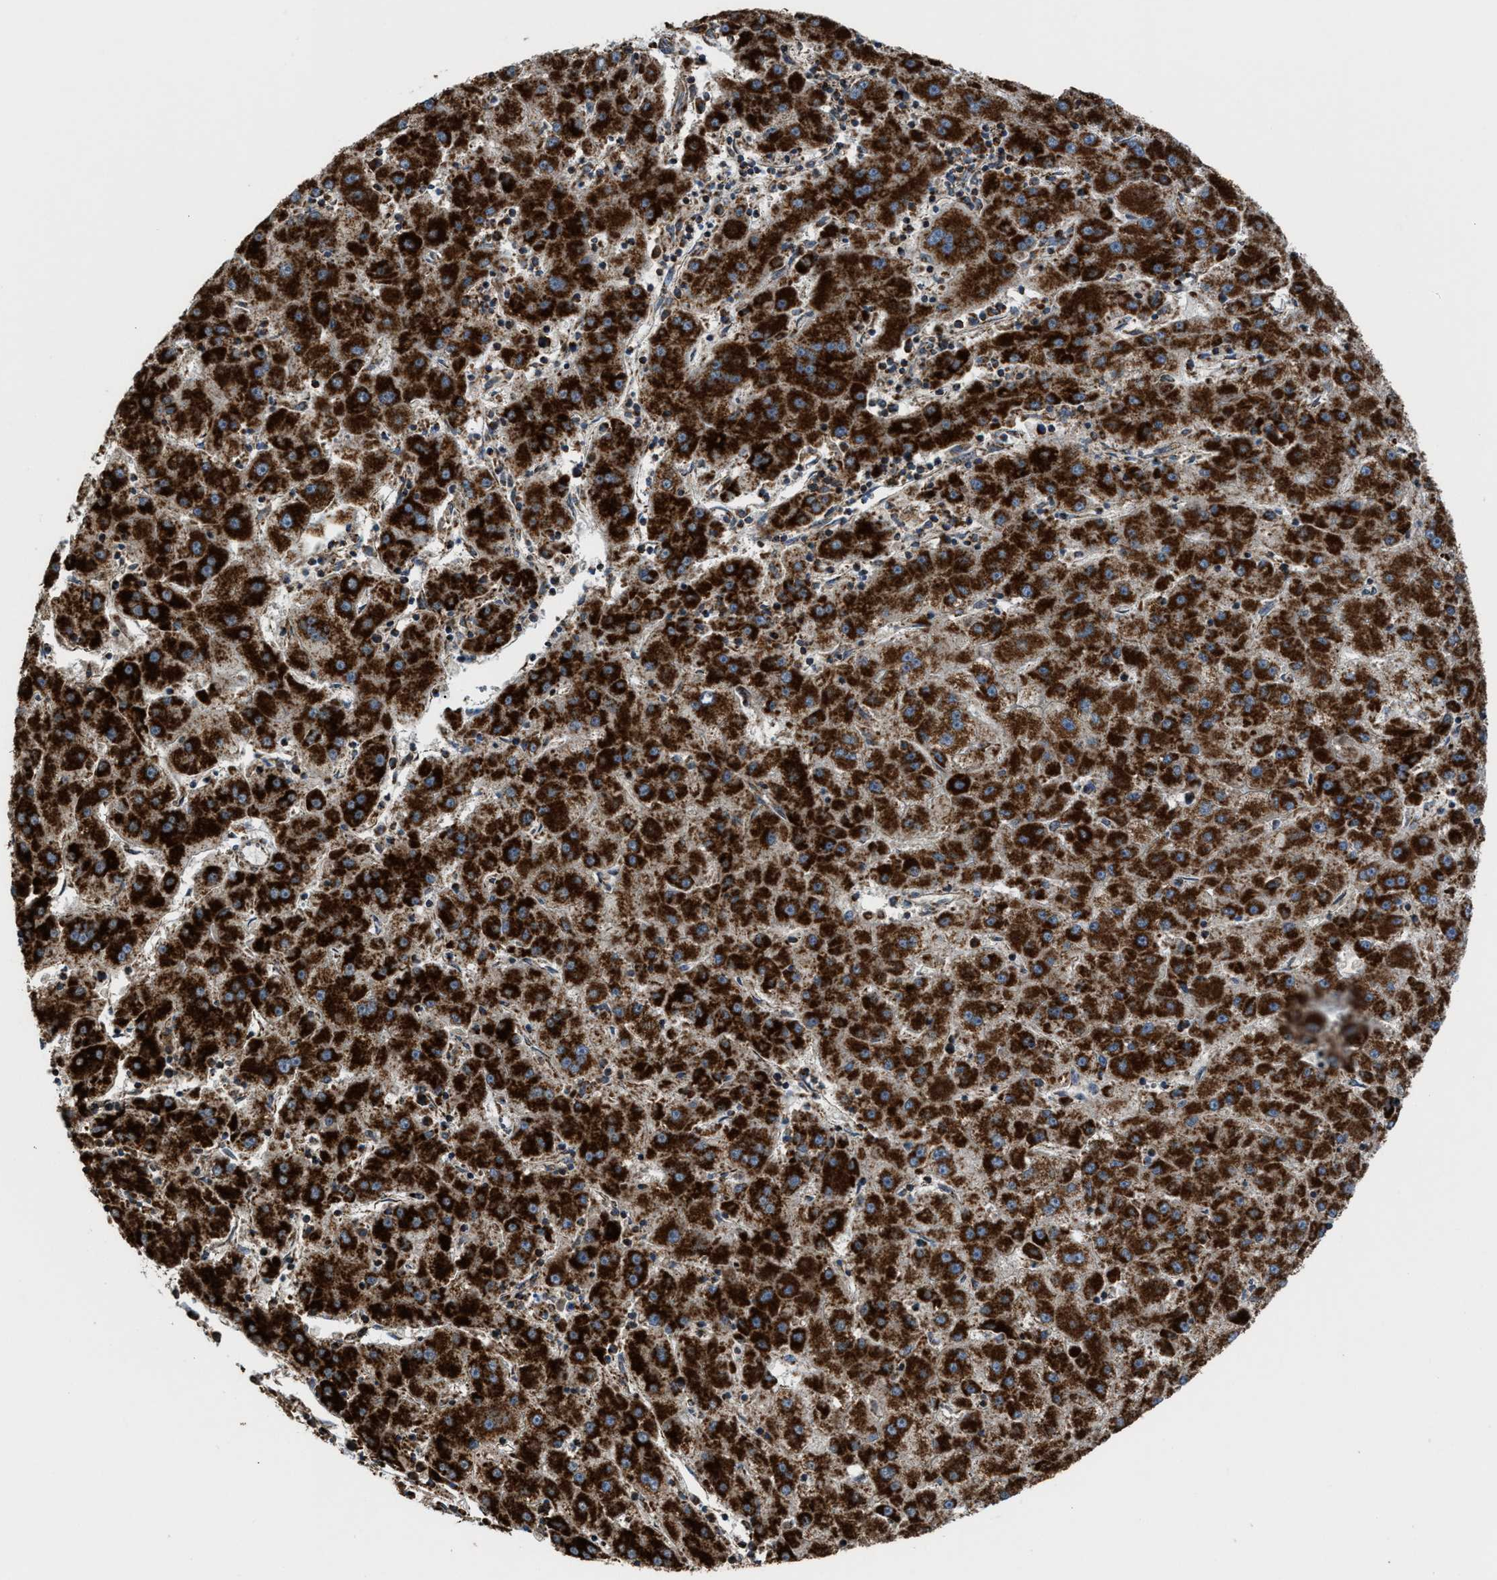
{"staining": {"intensity": "strong", "quantity": ">75%", "location": "cytoplasmic/membranous"}, "tissue": "liver cancer", "cell_type": "Tumor cells", "image_type": "cancer", "snomed": [{"axis": "morphology", "description": "Carcinoma, Hepatocellular, NOS"}, {"axis": "topography", "description": "Liver"}], "caption": "Tumor cells demonstrate high levels of strong cytoplasmic/membranous staining in about >75% of cells in liver hepatocellular carcinoma.", "gene": "SGSM2", "patient": {"sex": "male", "age": 72}}